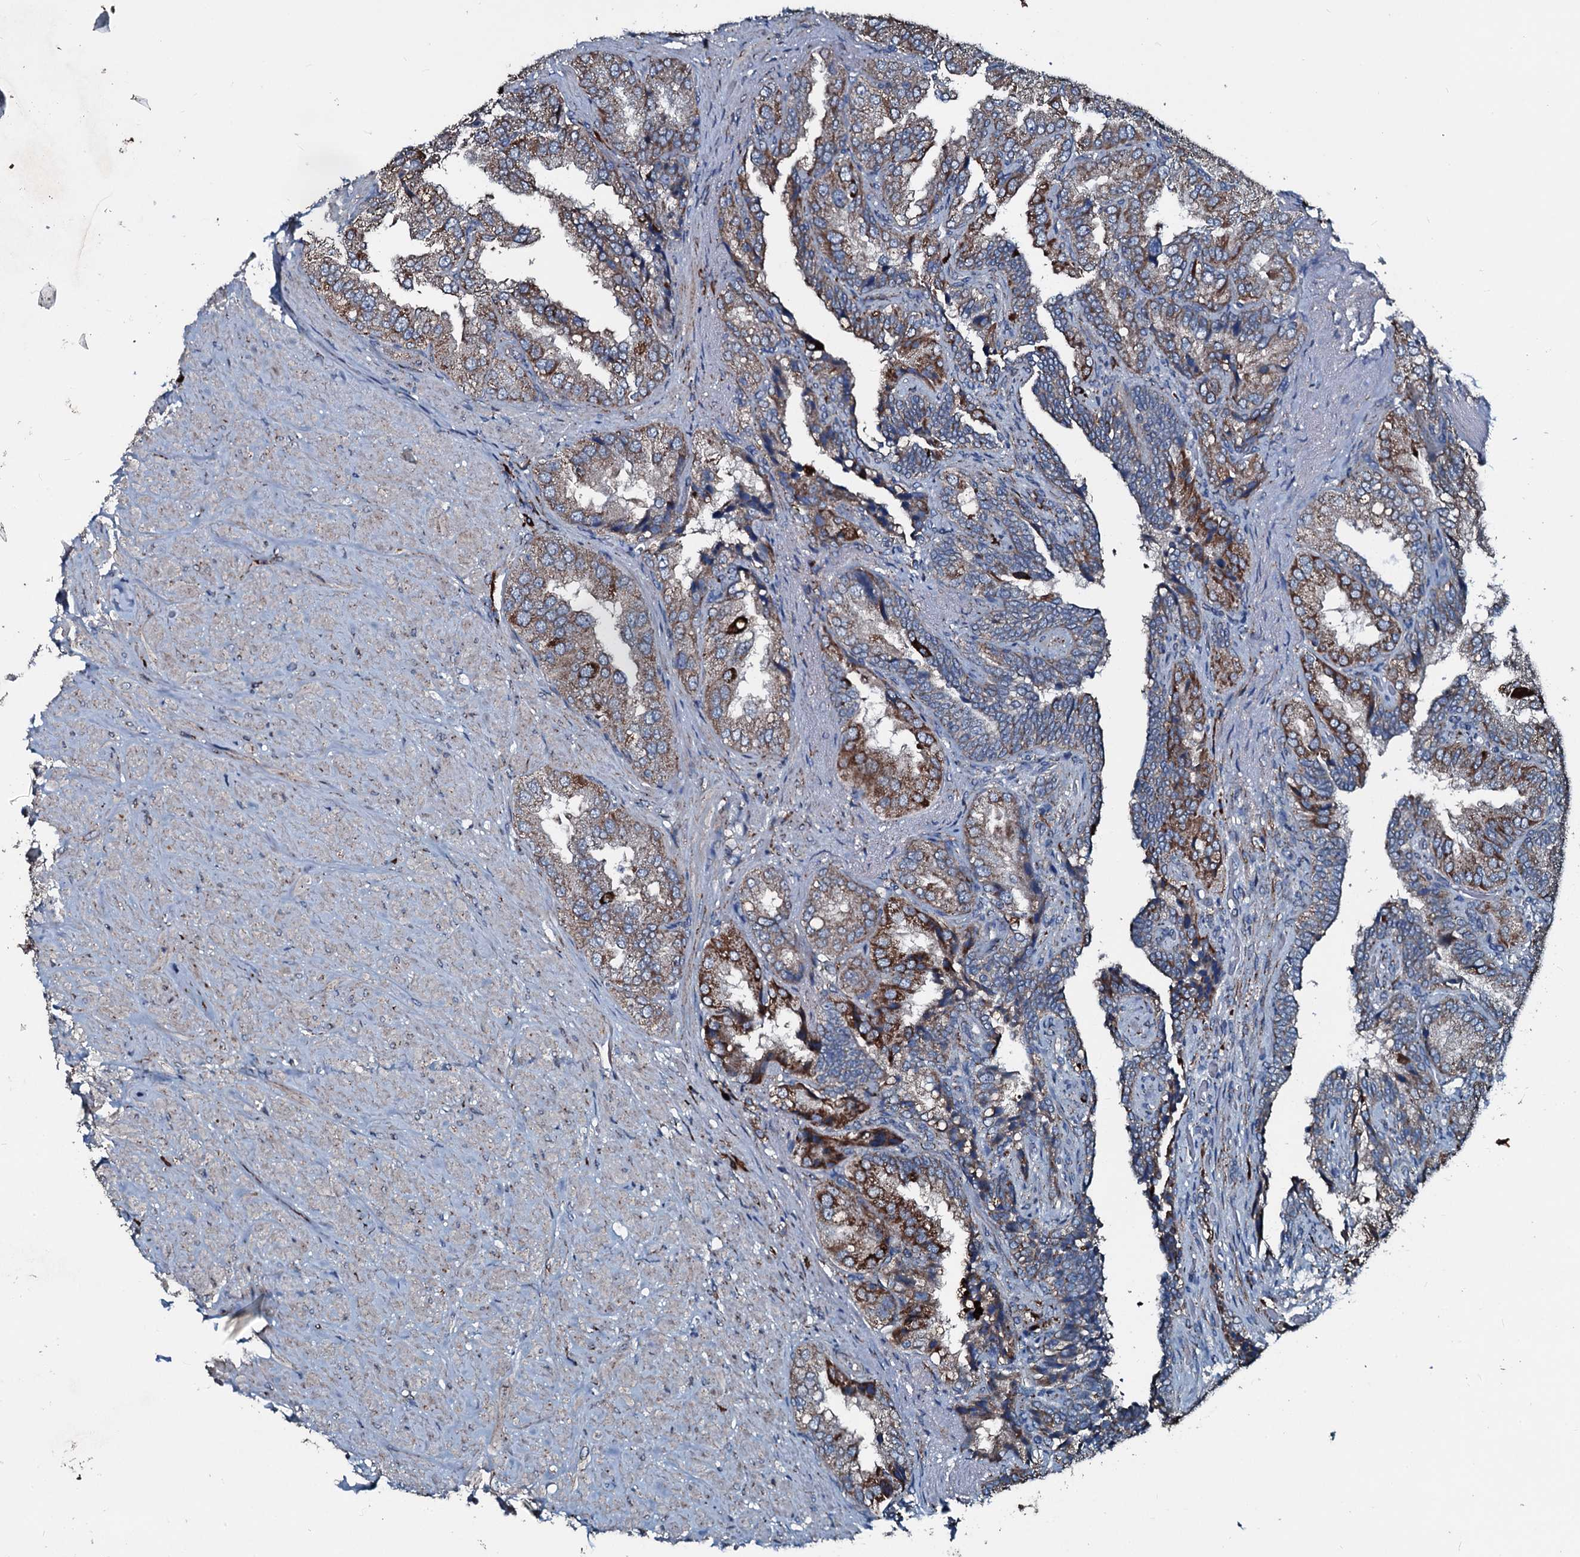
{"staining": {"intensity": "moderate", "quantity": ">75%", "location": "cytoplasmic/membranous"}, "tissue": "seminal vesicle", "cell_type": "Glandular cells", "image_type": "normal", "snomed": [{"axis": "morphology", "description": "Normal tissue, NOS"}, {"axis": "topography", "description": "Seminal veicle"}, {"axis": "topography", "description": "Peripheral nerve tissue"}], "caption": "Normal seminal vesicle was stained to show a protein in brown. There is medium levels of moderate cytoplasmic/membranous positivity in approximately >75% of glandular cells.", "gene": "ACSS3", "patient": {"sex": "male", "age": 63}}